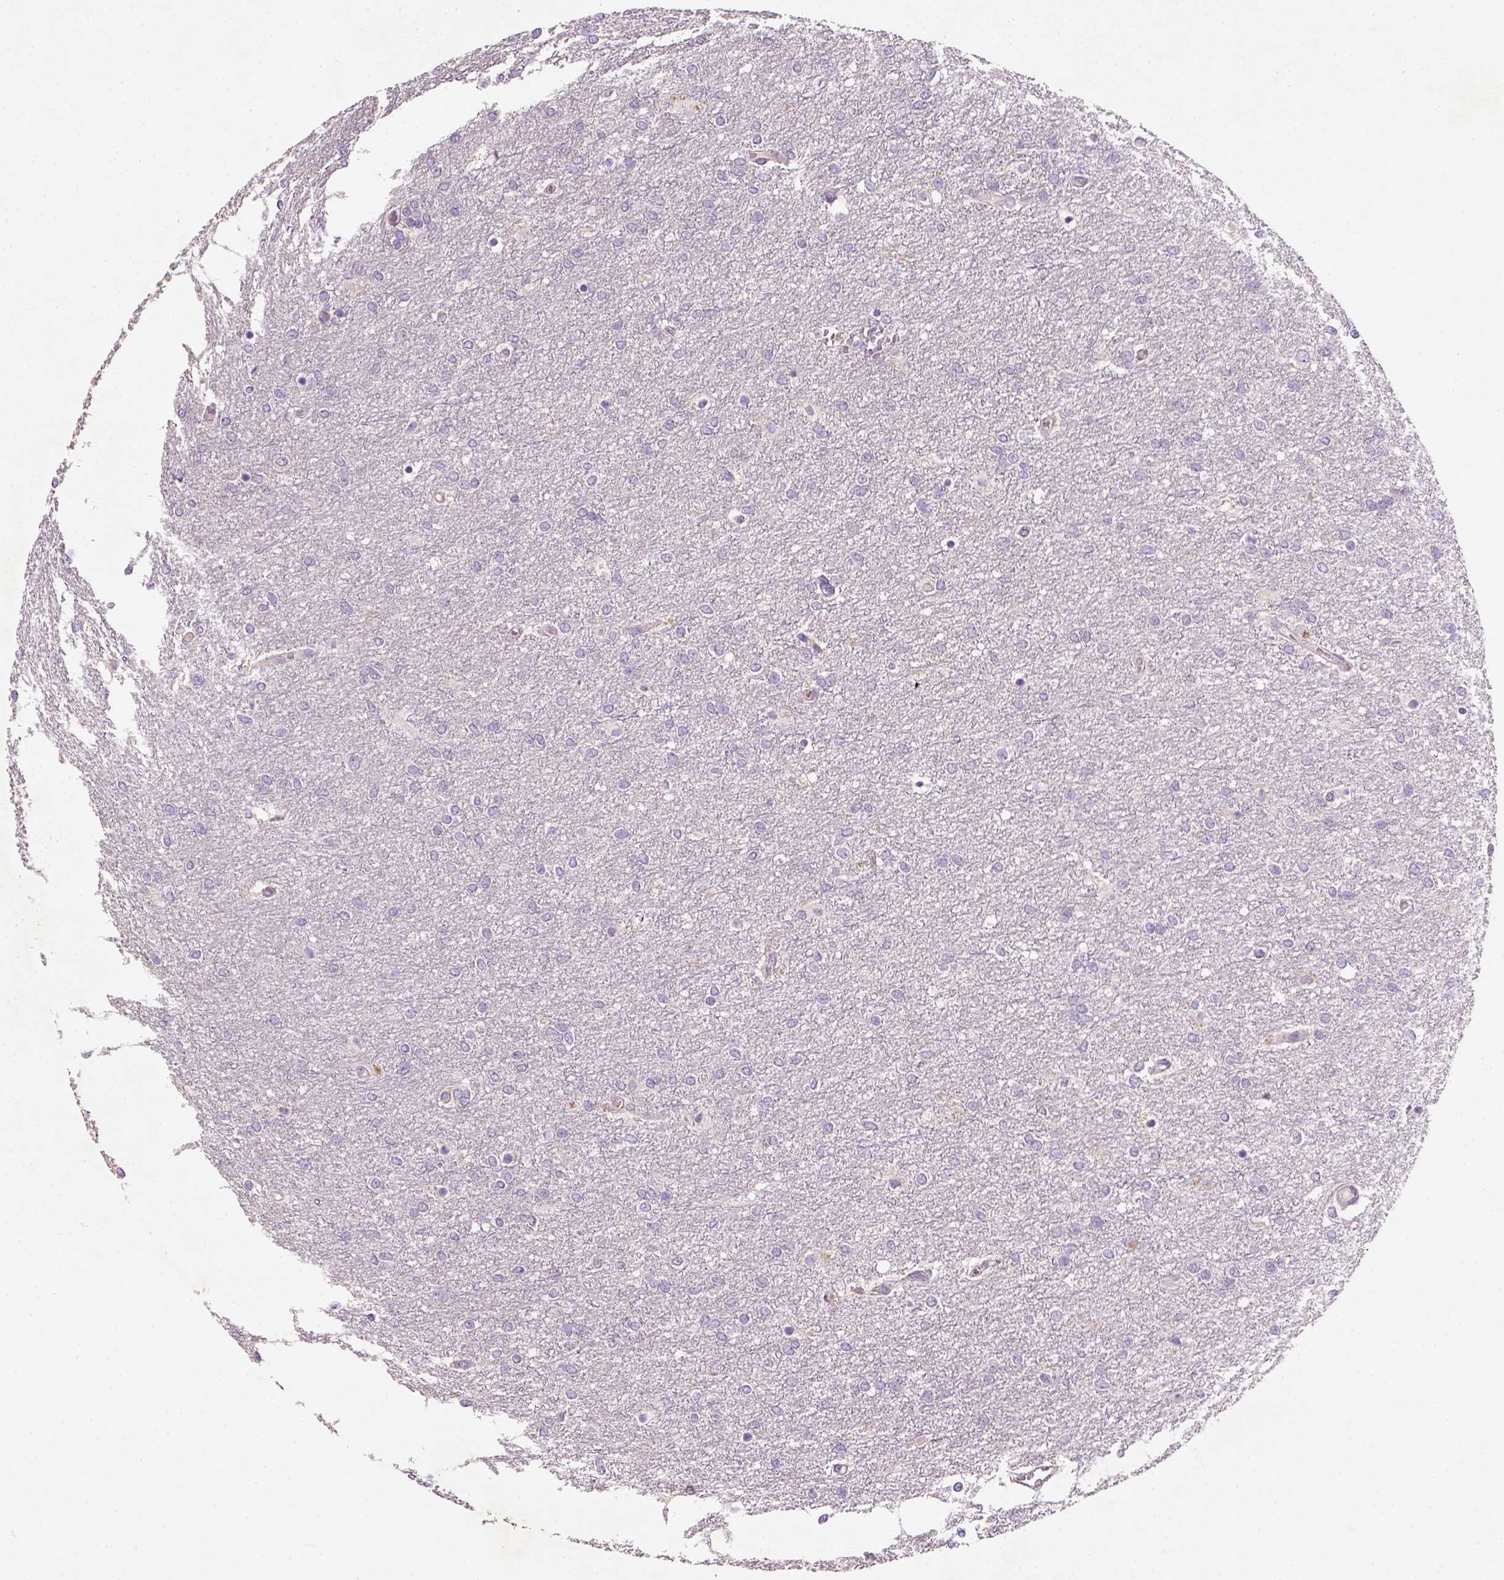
{"staining": {"intensity": "negative", "quantity": "none", "location": "none"}, "tissue": "glioma", "cell_type": "Tumor cells", "image_type": "cancer", "snomed": [{"axis": "morphology", "description": "Glioma, malignant, High grade"}, {"axis": "topography", "description": "Brain"}], "caption": "An immunohistochemistry photomicrograph of glioma is shown. There is no staining in tumor cells of glioma.", "gene": "NUDT6", "patient": {"sex": "female", "age": 61}}